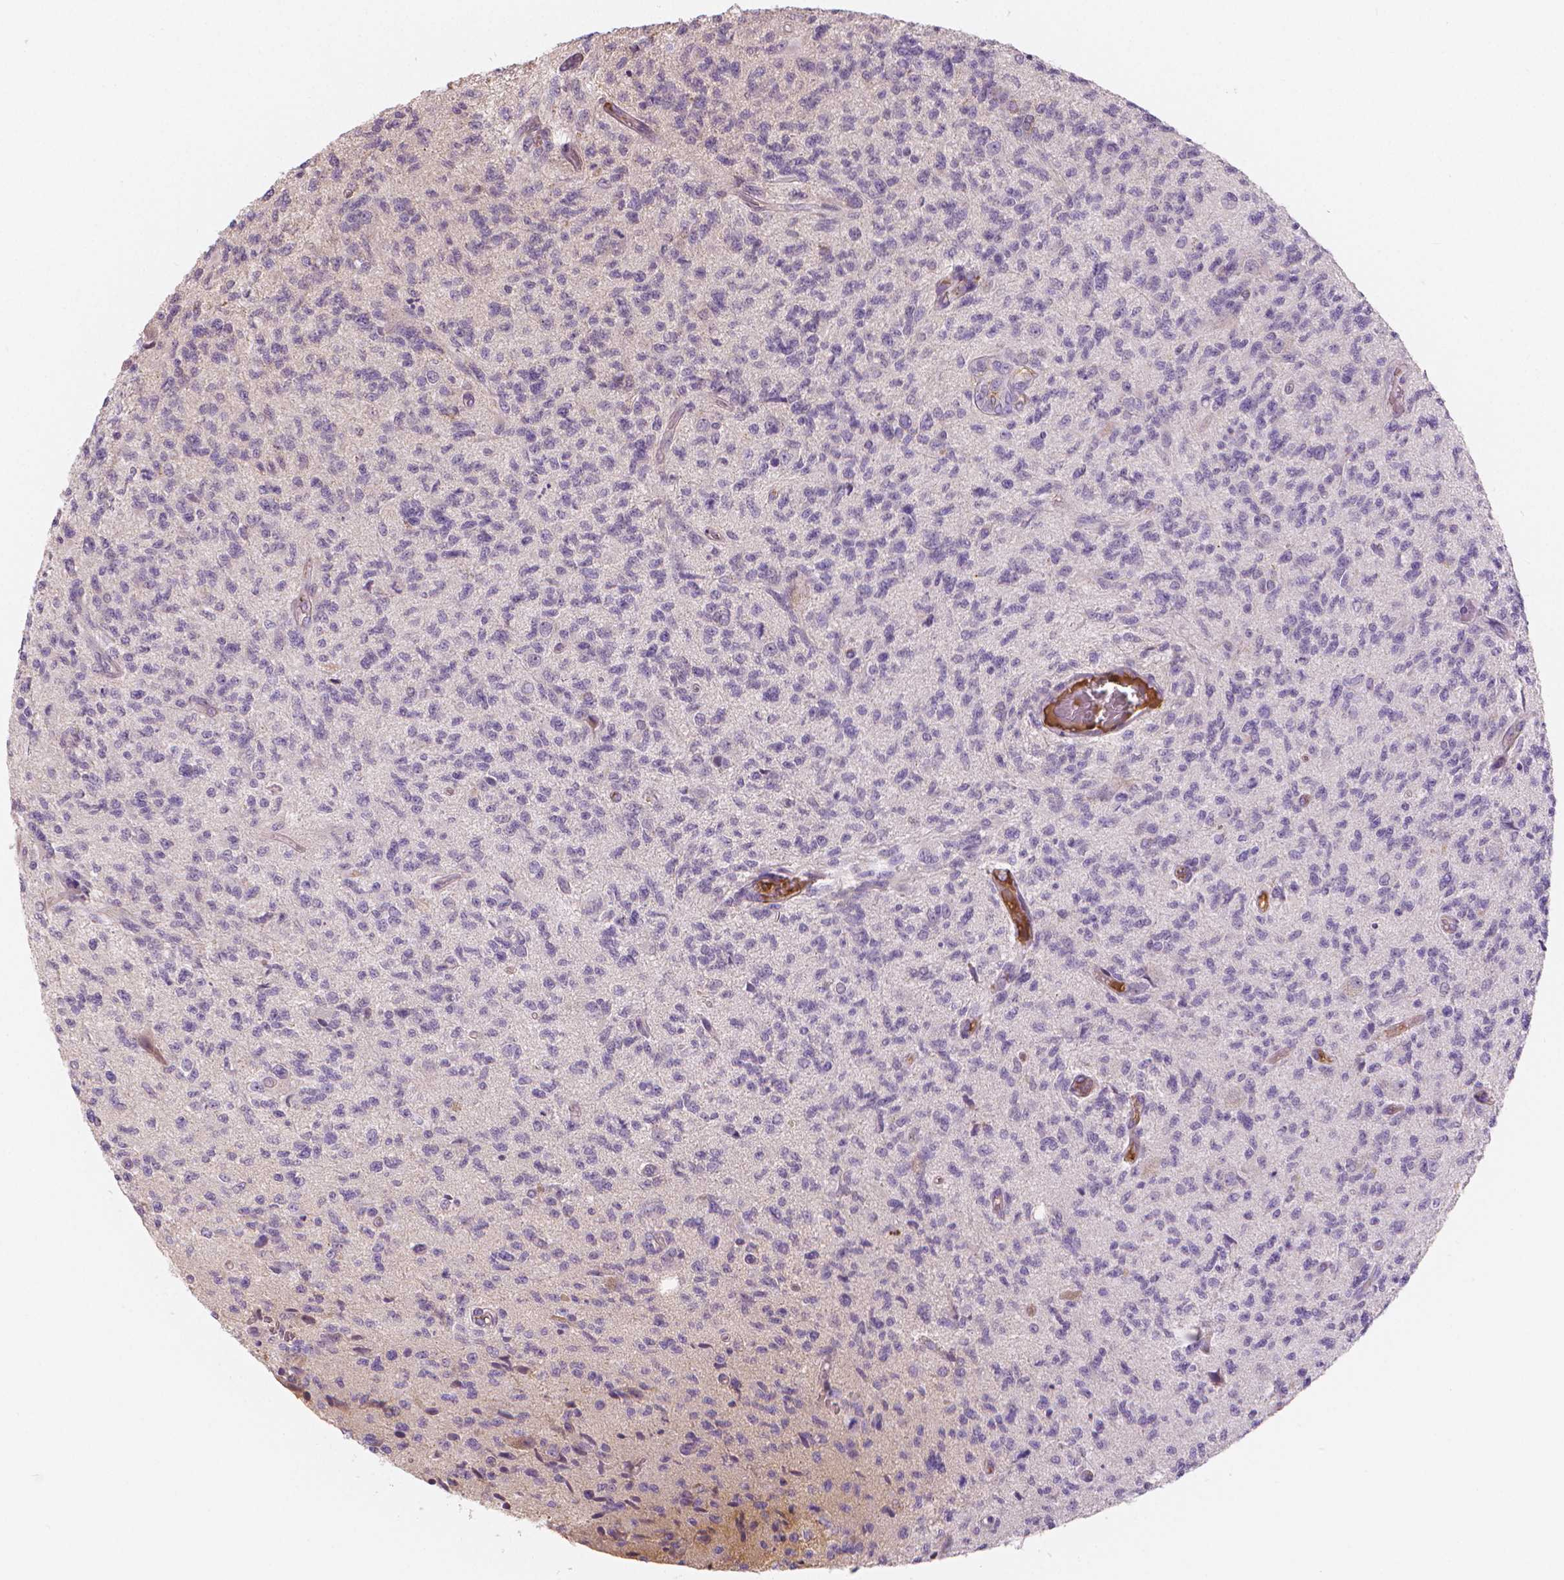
{"staining": {"intensity": "negative", "quantity": "none", "location": "none"}, "tissue": "glioma", "cell_type": "Tumor cells", "image_type": "cancer", "snomed": [{"axis": "morphology", "description": "Glioma, malignant, High grade"}, {"axis": "topography", "description": "Brain"}], "caption": "DAB (3,3'-diaminobenzidine) immunohistochemical staining of glioma demonstrates no significant positivity in tumor cells. (Immunohistochemistry (ihc), brightfield microscopy, high magnification).", "gene": "APOA4", "patient": {"sex": "male", "age": 56}}